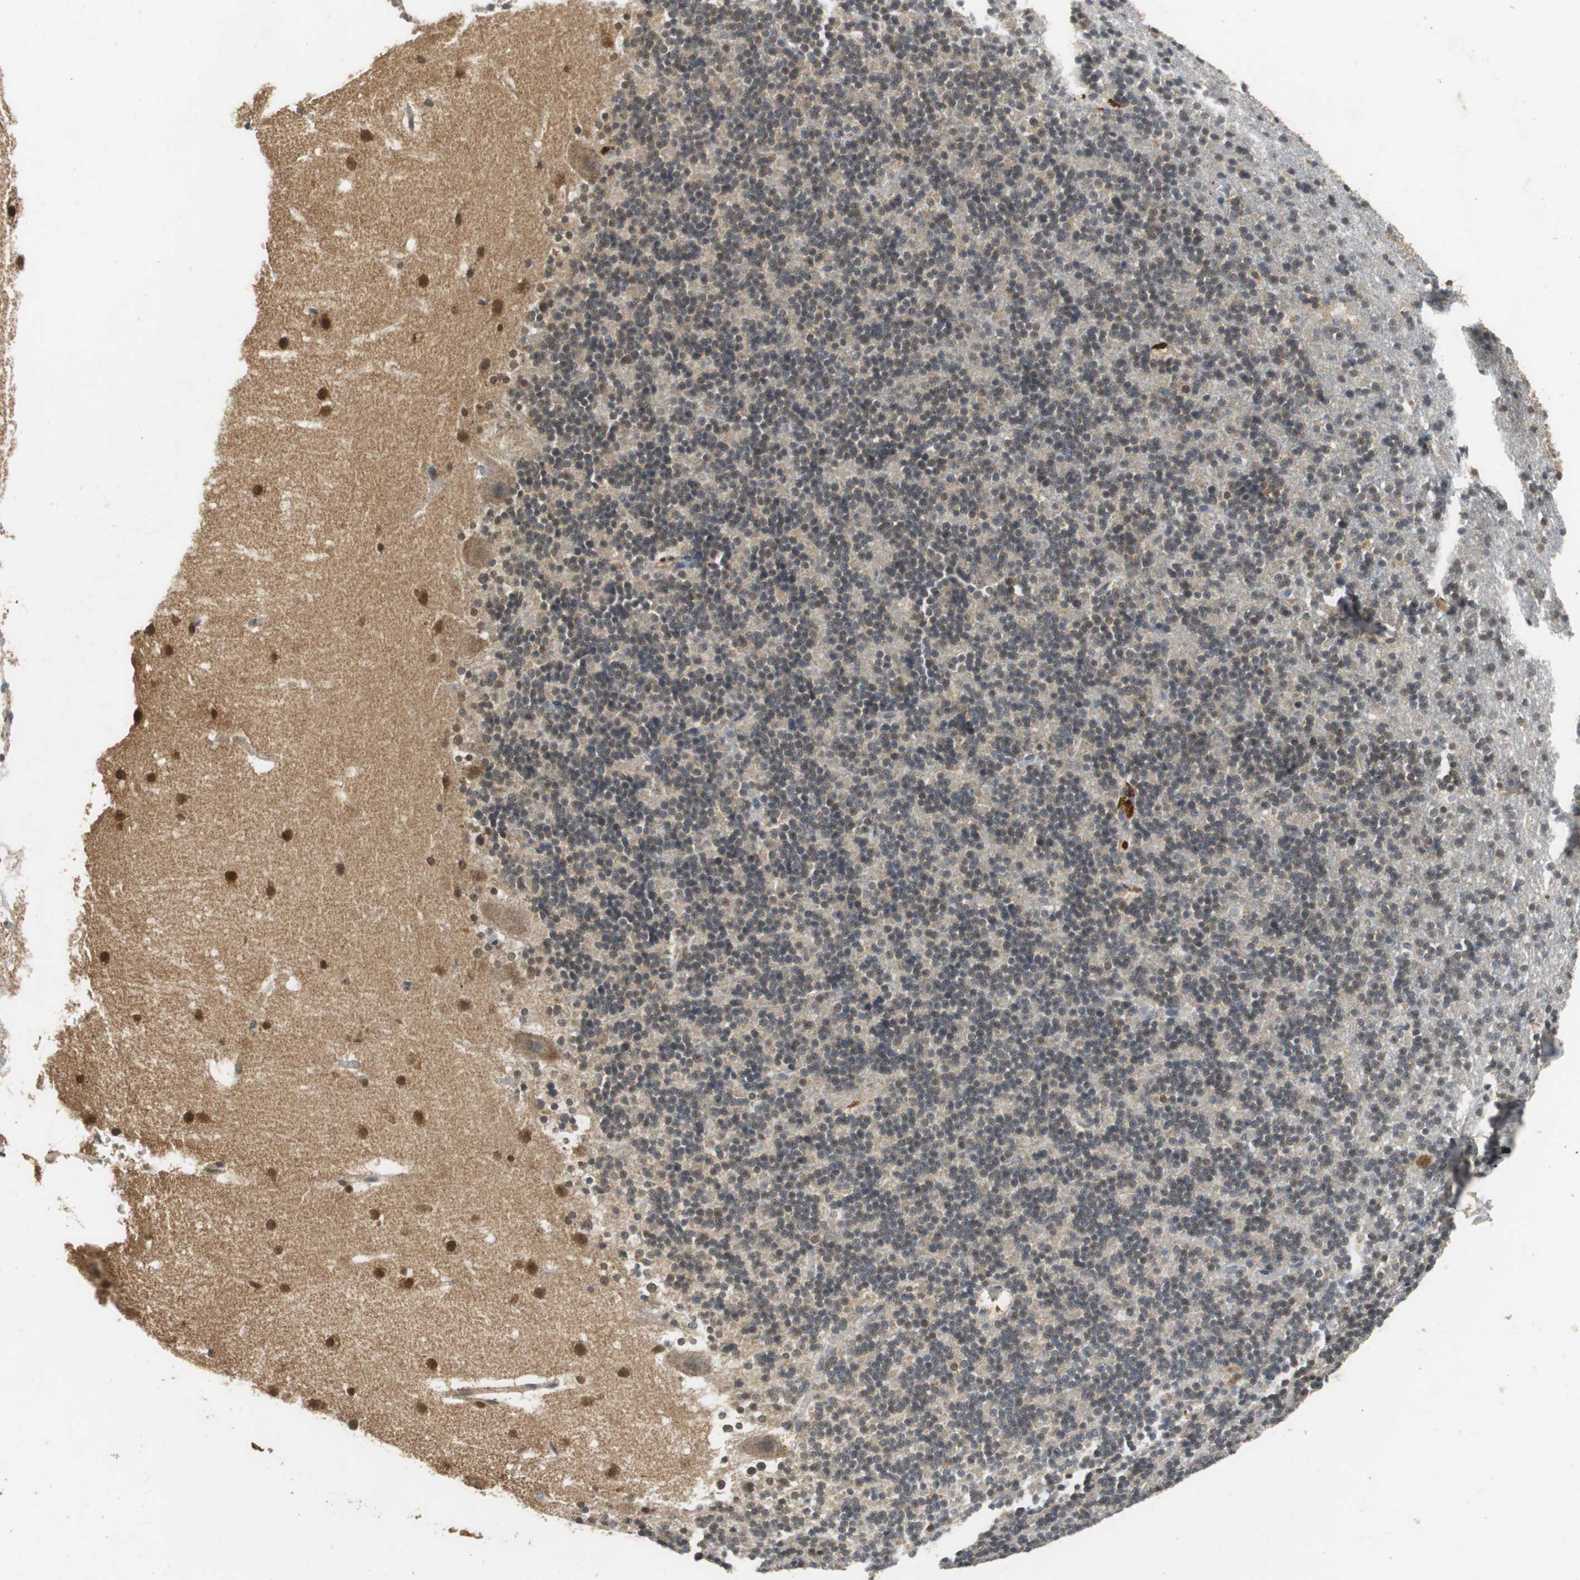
{"staining": {"intensity": "moderate", "quantity": "25%-75%", "location": "cytoplasmic/membranous"}, "tissue": "cerebellum", "cell_type": "Cells in granular layer", "image_type": "normal", "snomed": [{"axis": "morphology", "description": "Normal tissue, NOS"}, {"axis": "topography", "description": "Cerebellum"}], "caption": "Cerebellum was stained to show a protein in brown. There is medium levels of moderate cytoplasmic/membranous positivity in about 25%-75% of cells in granular layer. (DAB = brown stain, brightfield microscopy at high magnification).", "gene": "VBP1", "patient": {"sex": "male", "age": 45}}